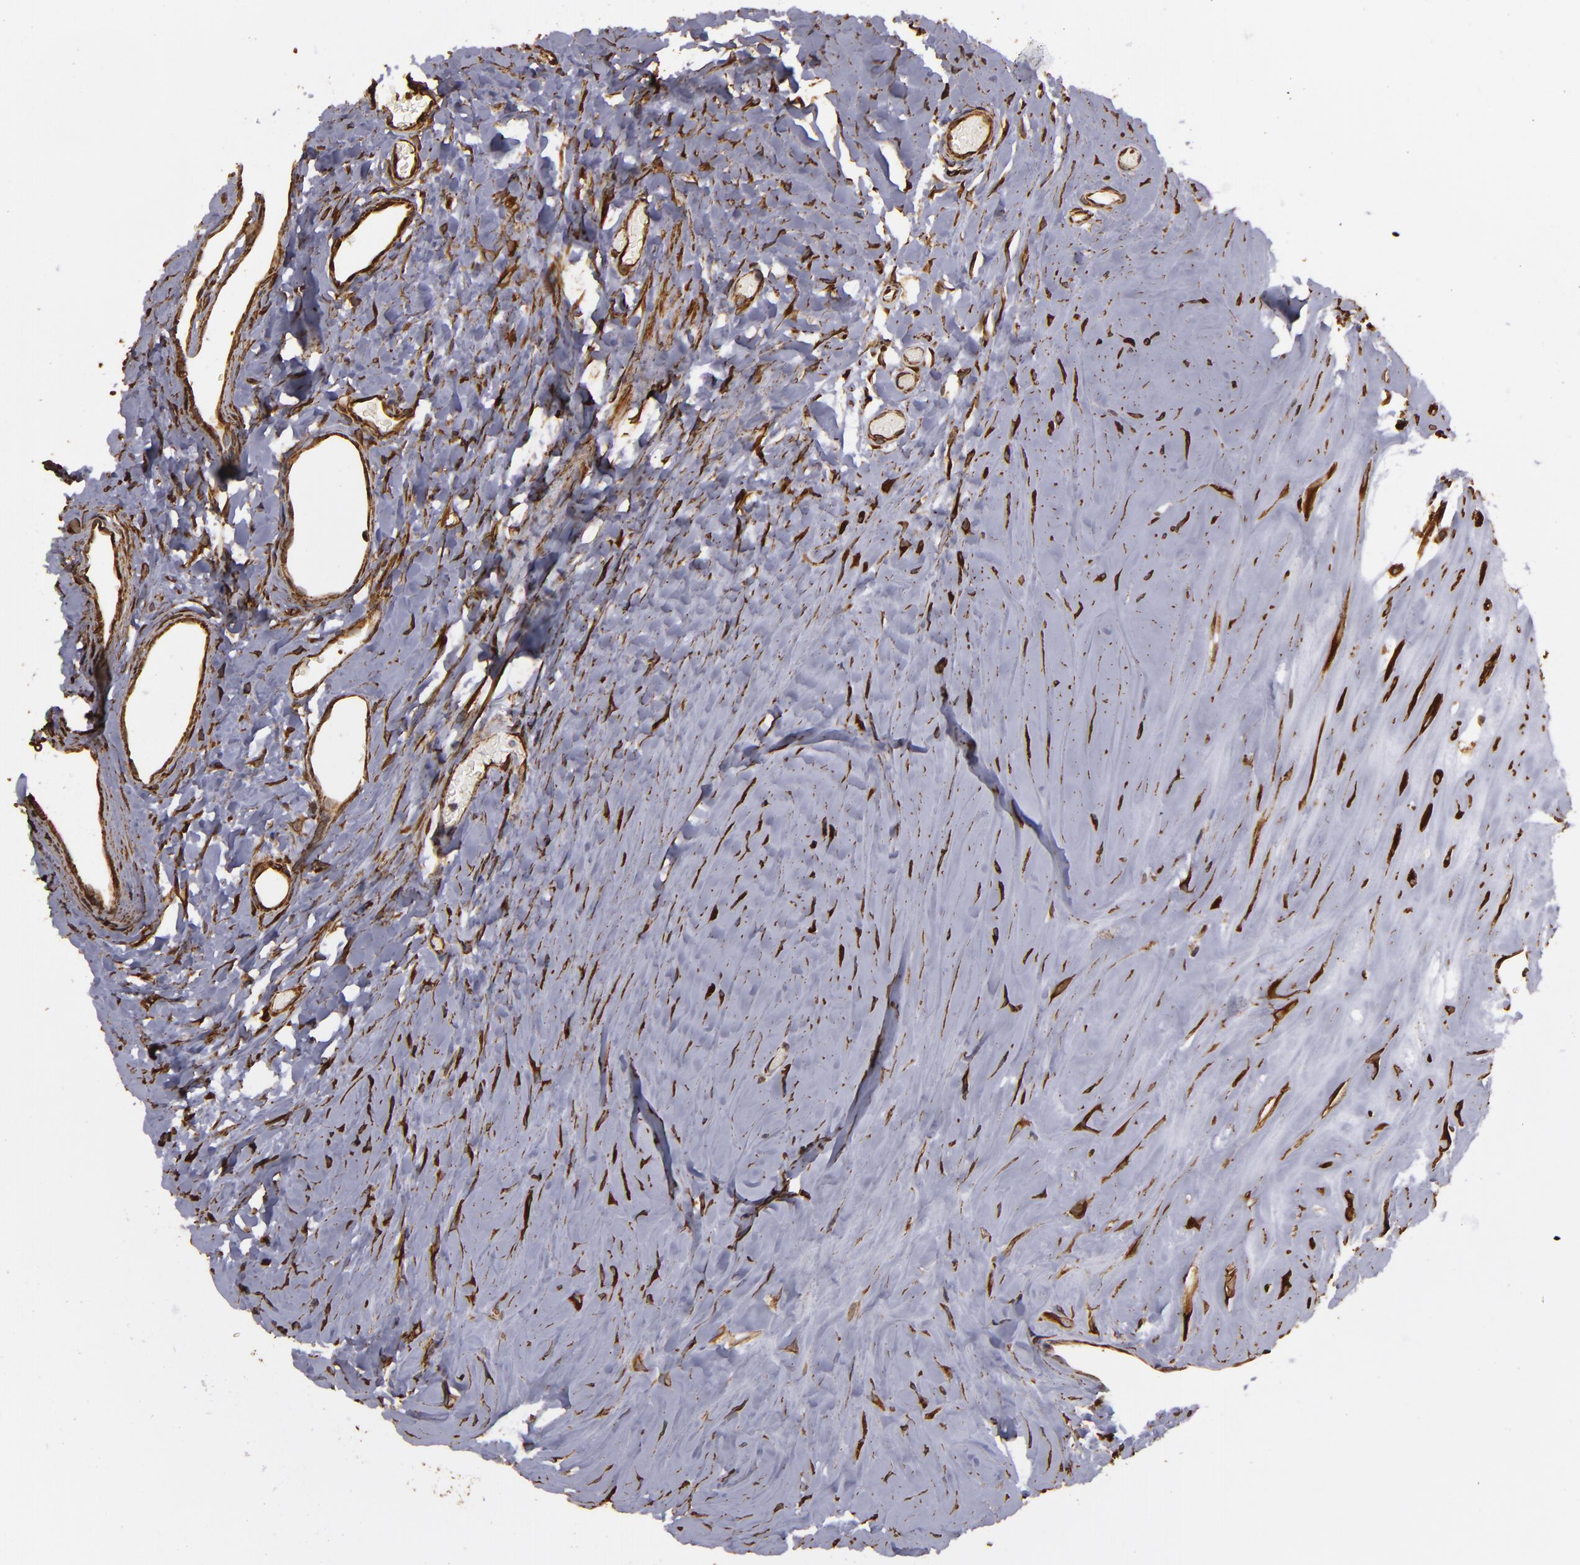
{"staining": {"intensity": "strong", "quantity": ">75%", "location": "cytoplasmic/membranous"}, "tissue": "carcinoid", "cell_type": "Tumor cells", "image_type": "cancer", "snomed": [{"axis": "morphology", "description": "Carcinoid, malignant, NOS"}, {"axis": "topography", "description": "Small intestine"}], "caption": "Protein staining reveals strong cytoplasmic/membranous positivity in about >75% of tumor cells in carcinoid (malignant).", "gene": "CYB5R3", "patient": {"sex": "male", "age": 60}}